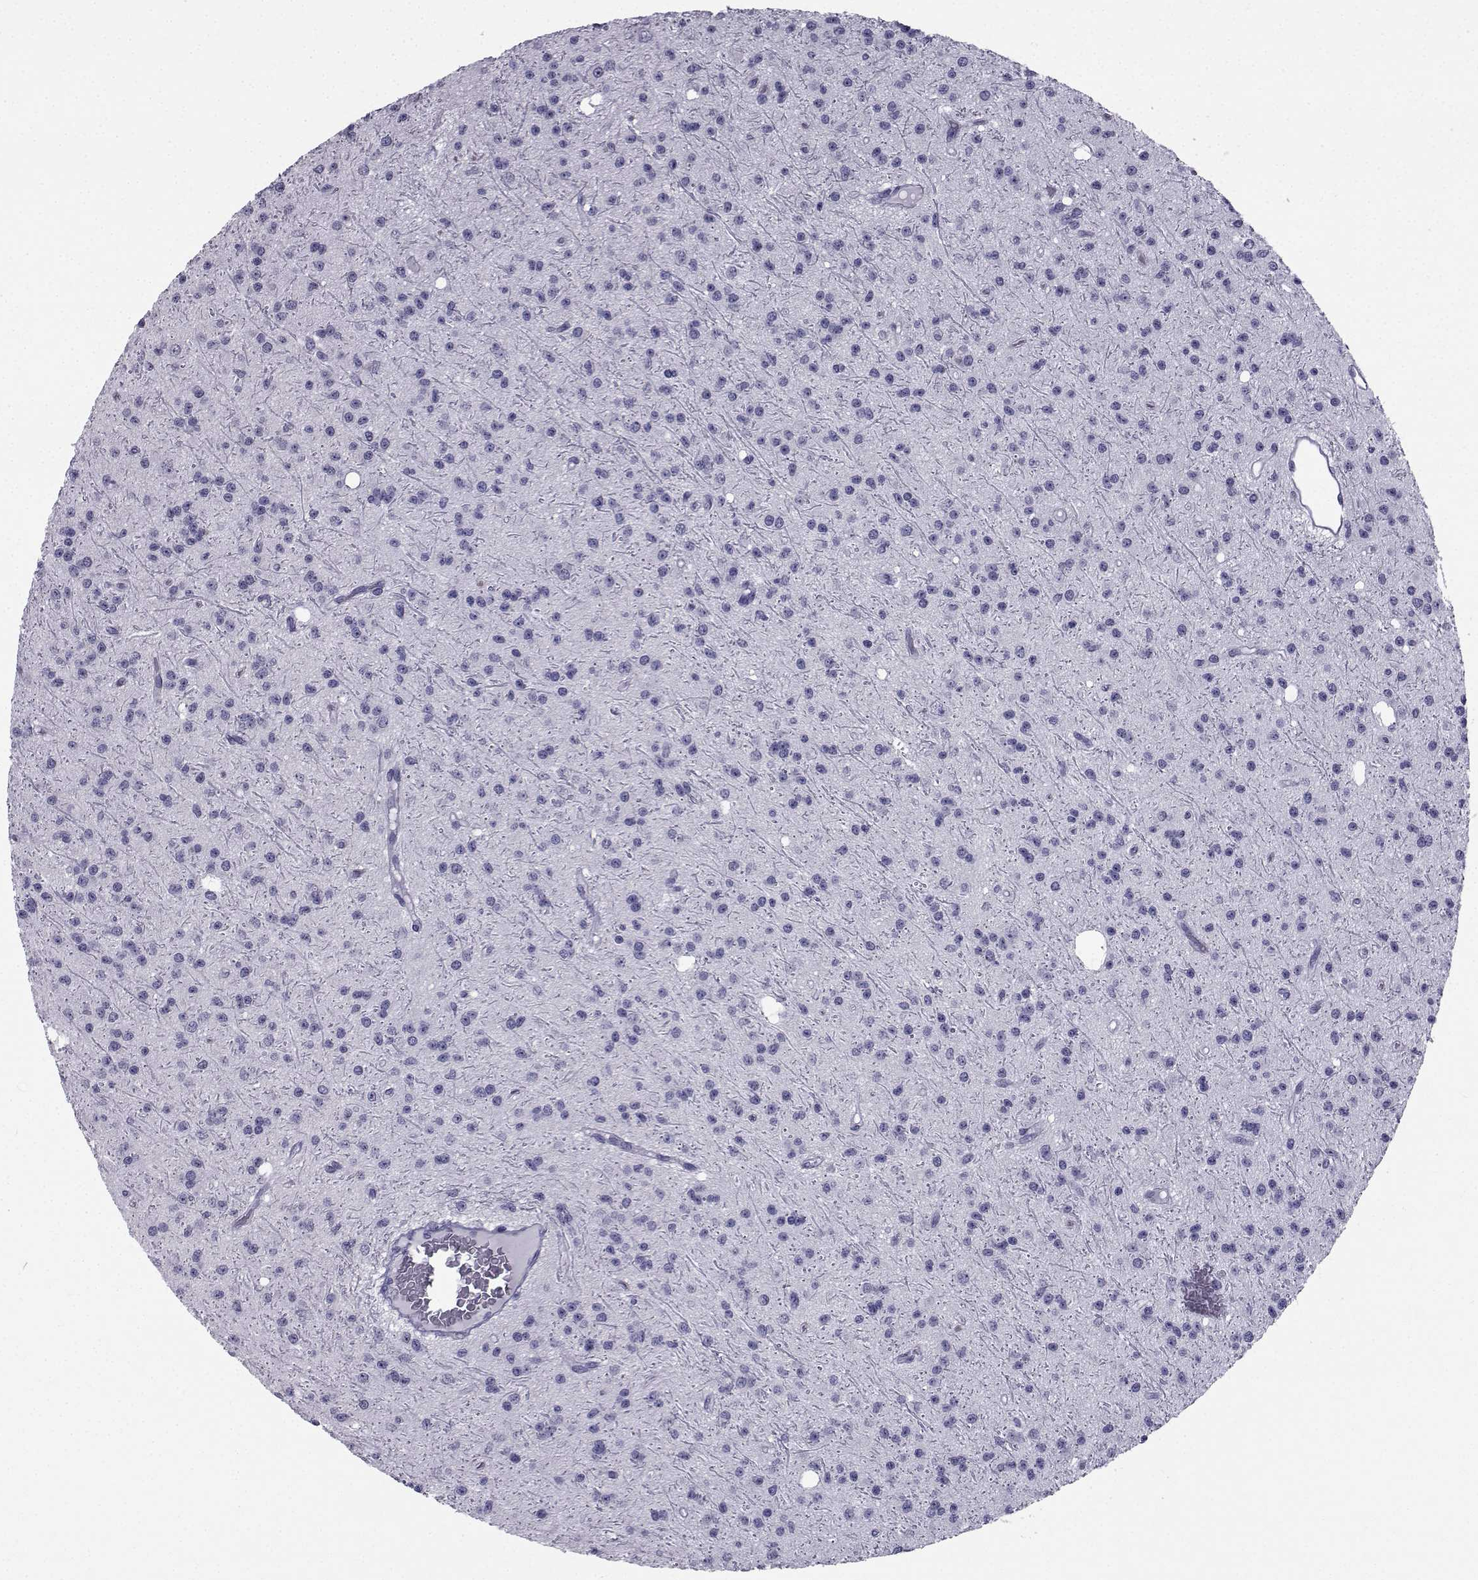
{"staining": {"intensity": "negative", "quantity": "none", "location": "none"}, "tissue": "glioma", "cell_type": "Tumor cells", "image_type": "cancer", "snomed": [{"axis": "morphology", "description": "Glioma, malignant, Low grade"}, {"axis": "topography", "description": "Brain"}], "caption": "The immunohistochemistry micrograph has no significant expression in tumor cells of glioma tissue.", "gene": "SPANXD", "patient": {"sex": "male", "age": 27}}